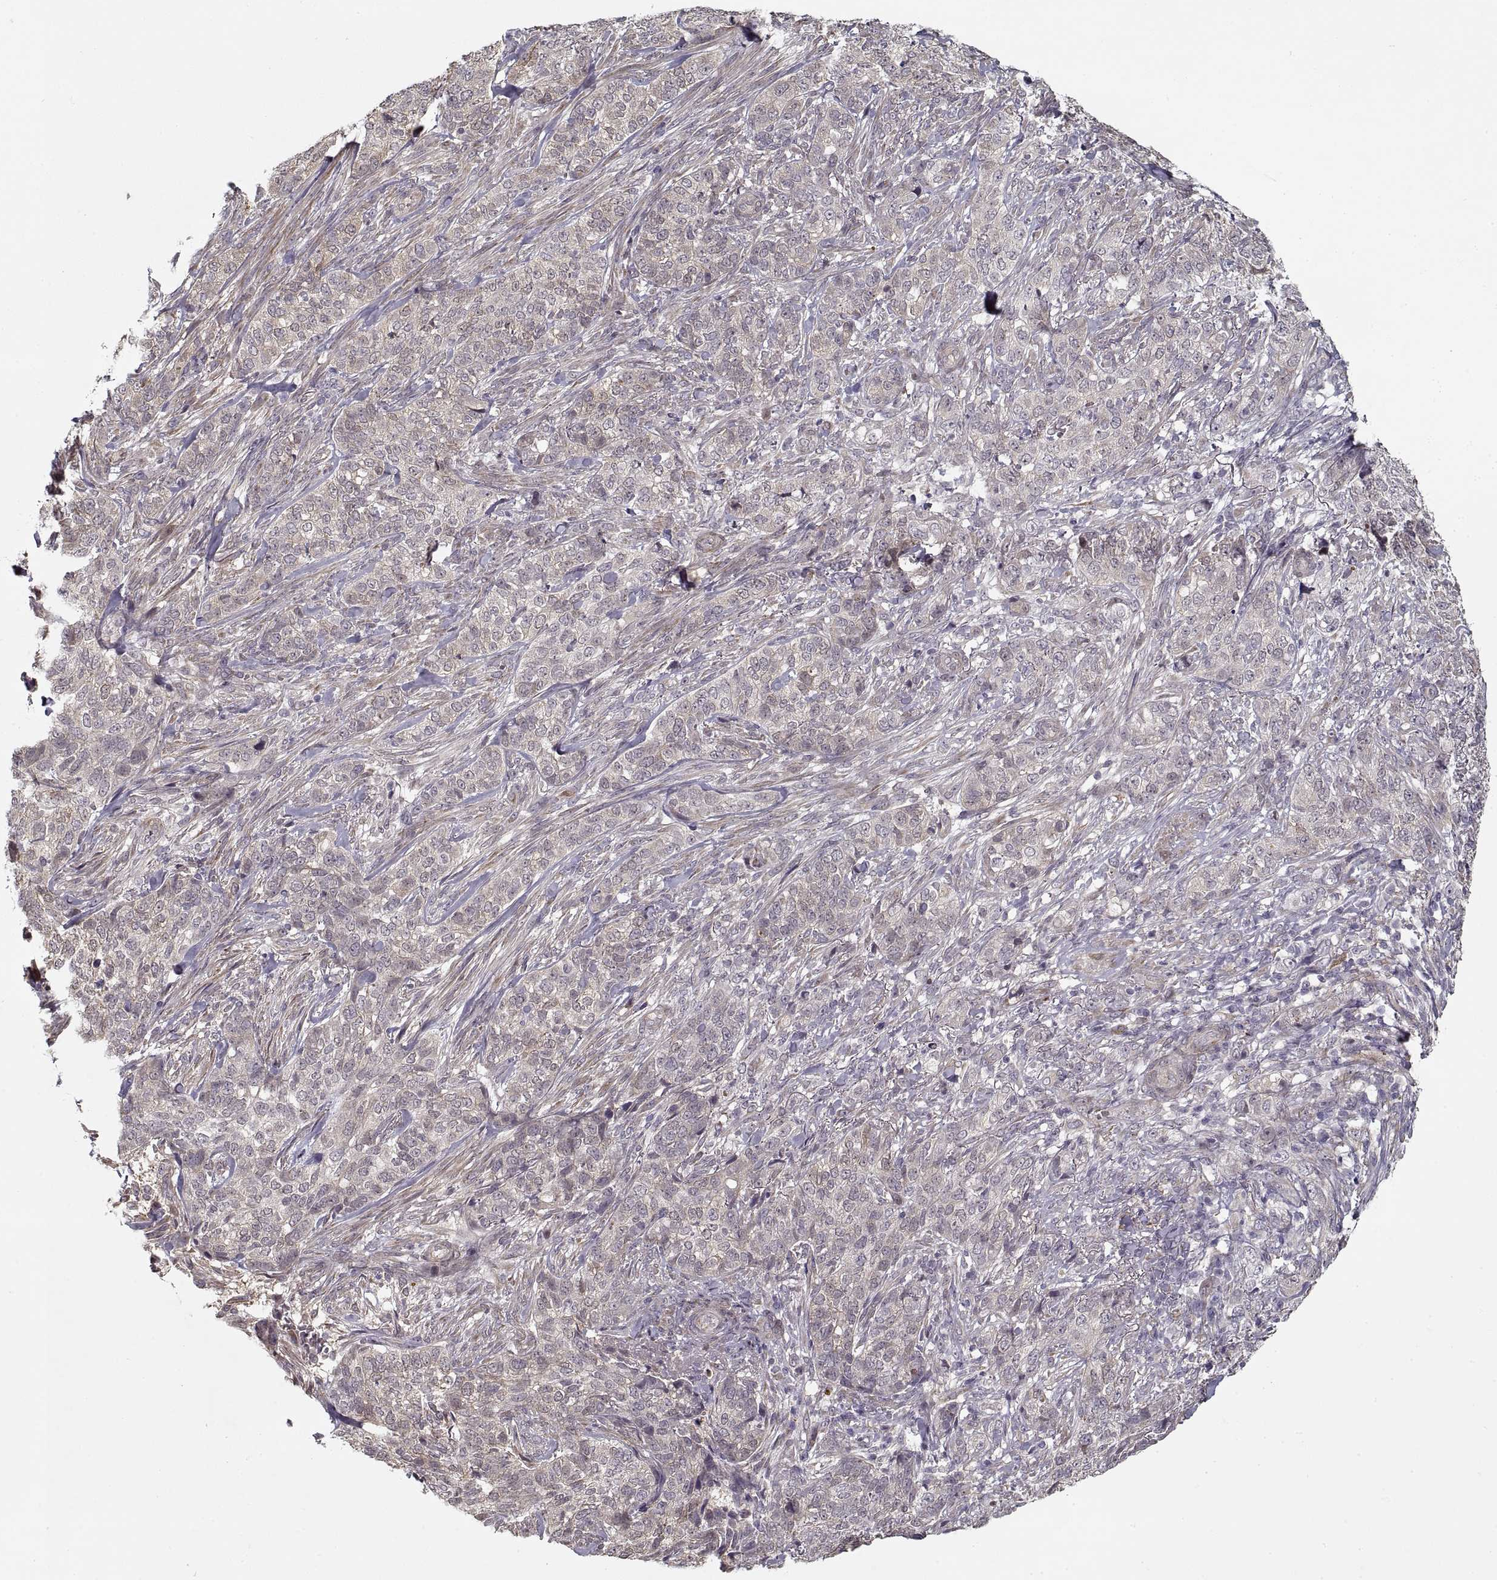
{"staining": {"intensity": "negative", "quantity": "none", "location": "none"}, "tissue": "skin cancer", "cell_type": "Tumor cells", "image_type": "cancer", "snomed": [{"axis": "morphology", "description": "Basal cell carcinoma"}, {"axis": "topography", "description": "Skin"}], "caption": "Micrograph shows no protein expression in tumor cells of basal cell carcinoma (skin) tissue. (Stains: DAB IHC with hematoxylin counter stain, Microscopy: brightfield microscopy at high magnification).", "gene": "LAMB2", "patient": {"sex": "female", "age": 69}}